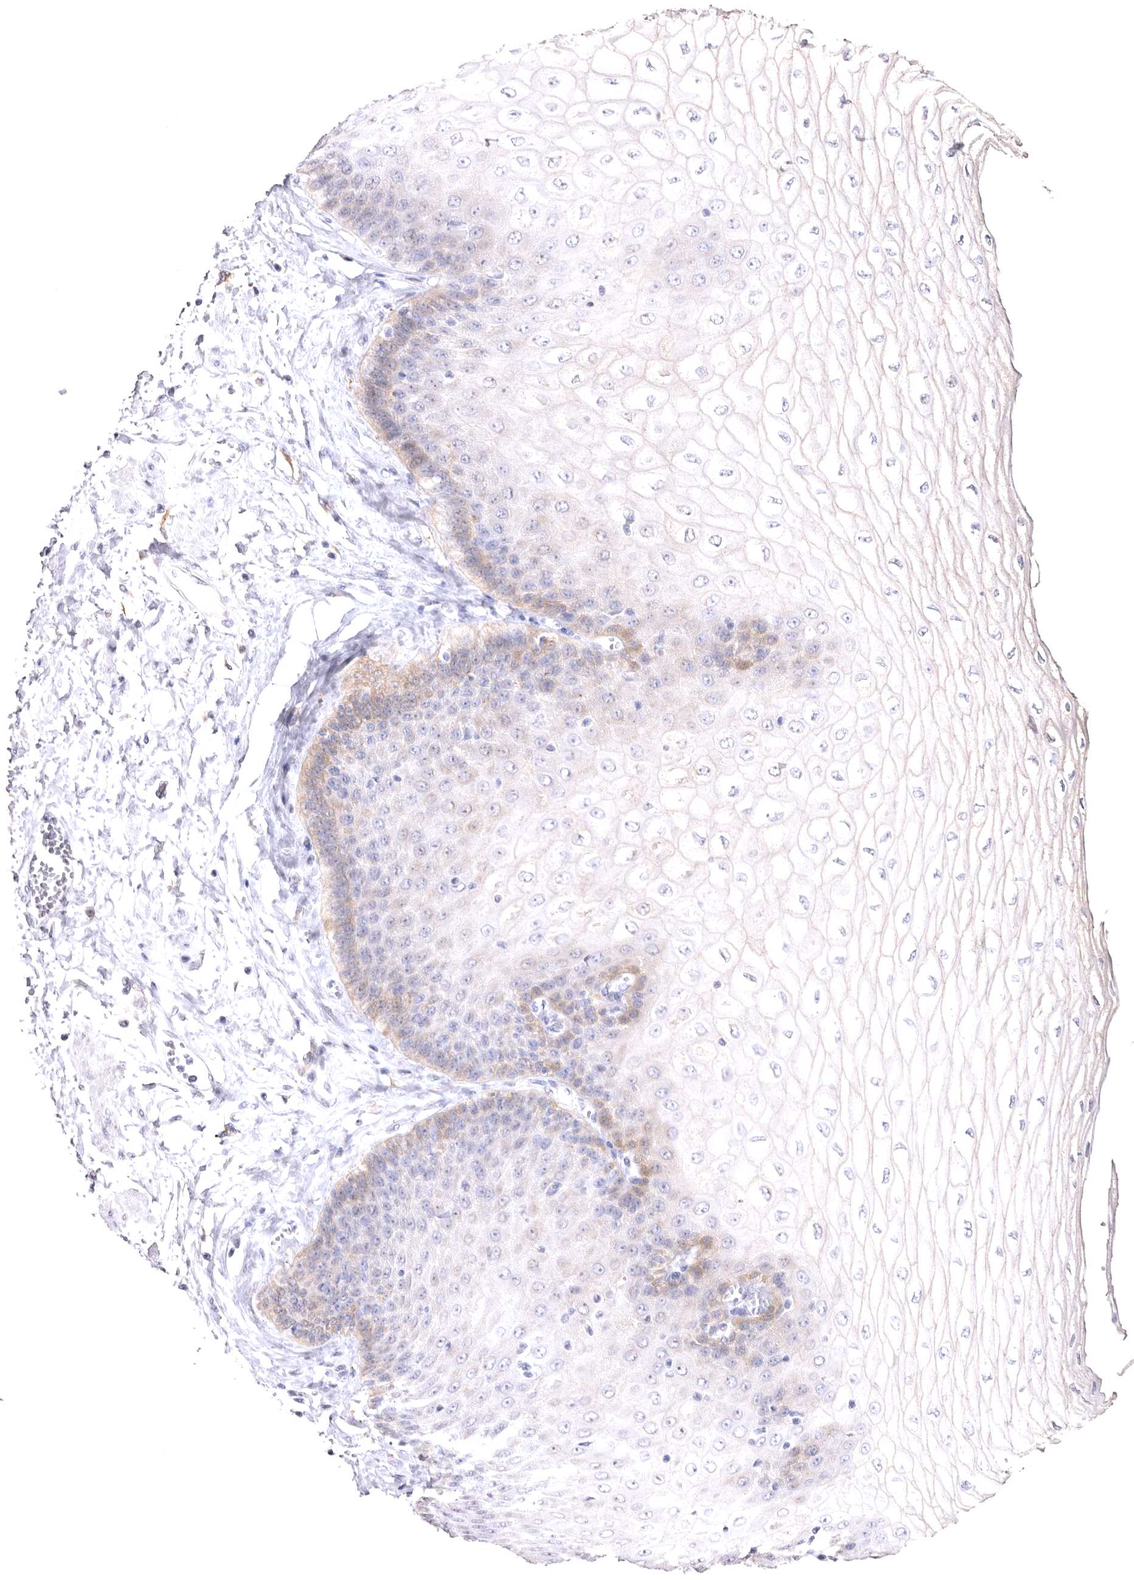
{"staining": {"intensity": "moderate", "quantity": "25%-75%", "location": "cytoplasmic/membranous"}, "tissue": "esophagus", "cell_type": "Squamous epithelial cells", "image_type": "normal", "snomed": [{"axis": "morphology", "description": "Normal tissue, NOS"}, {"axis": "topography", "description": "Esophagus"}], "caption": "This is an image of immunohistochemistry (IHC) staining of normal esophagus, which shows moderate staining in the cytoplasmic/membranous of squamous epithelial cells.", "gene": "VPS45", "patient": {"sex": "male", "age": 60}}